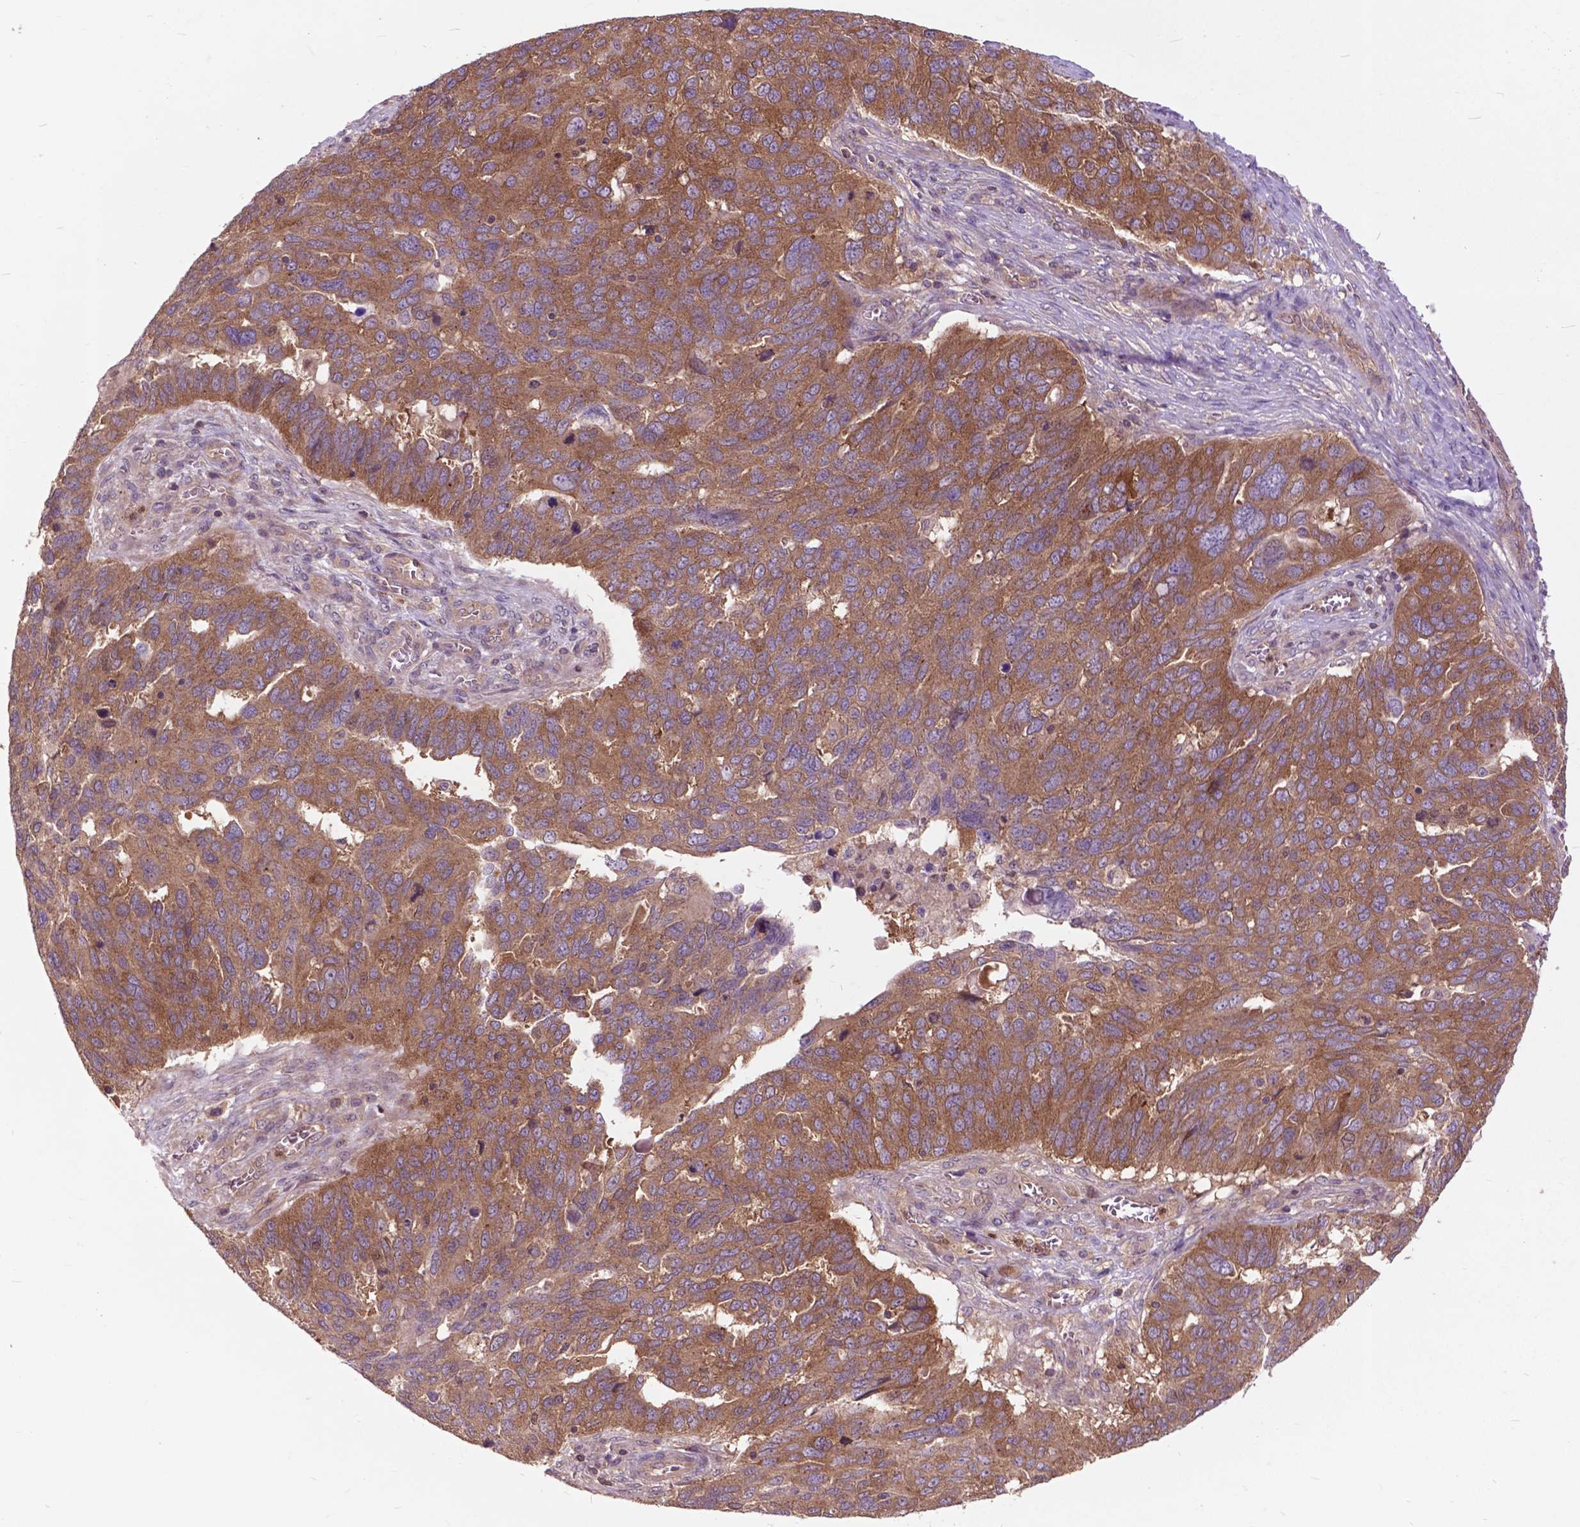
{"staining": {"intensity": "moderate", "quantity": ">75%", "location": "cytoplasmic/membranous"}, "tissue": "ovarian cancer", "cell_type": "Tumor cells", "image_type": "cancer", "snomed": [{"axis": "morphology", "description": "Carcinoma, endometroid"}, {"axis": "topography", "description": "Soft tissue"}, {"axis": "topography", "description": "Ovary"}], "caption": "Brown immunohistochemical staining in human ovarian endometroid carcinoma exhibits moderate cytoplasmic/membranous staining in about >75% of tumor cells. (brown staining indicates protein expression, while blue staining denotes nuclei).", "gene": "ARAF", "patient": {"sex": "female", "age": 52}}